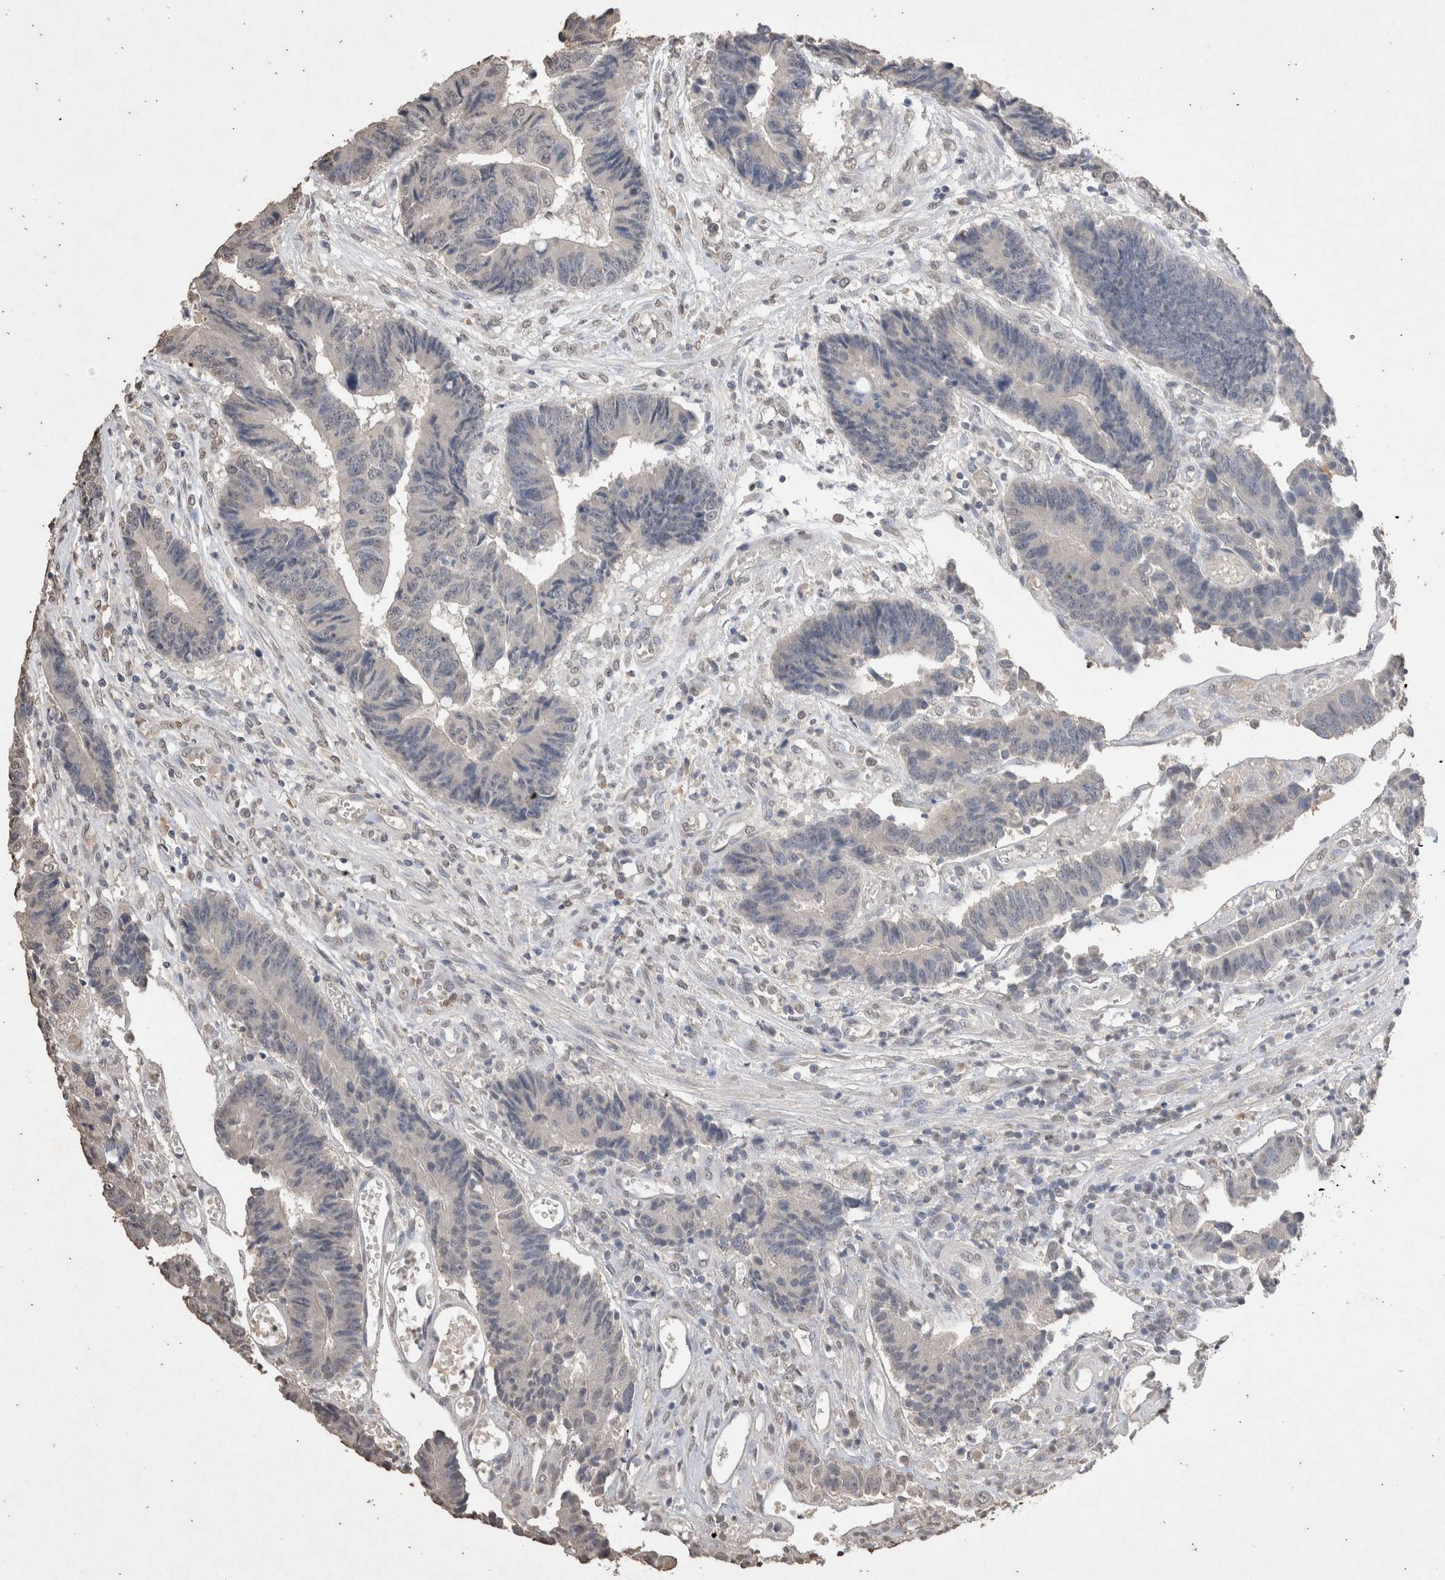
{"staining": {"intensity": "negative", "quantity": "none", "location": "none"}, "tissue": "colorectal cancer", "cell_type": "Tumor cells", "image_type": "cancer", "snomed": [{"axis": "morphology", "description": "Adenocarcinoma, NOS"}, {"axis": "topography", "description": "Rectum"}], "caption": "The micrograph displays no significant staining in tumor cells of colorectal adenocarcinoma. (DAB (3,3'-diaminobenzidine) immunohistochemistry visualized using brightfield microscopy, high magnification).", "gene": "LGALS2", "patient": {"sex": "male", "age": 84}}